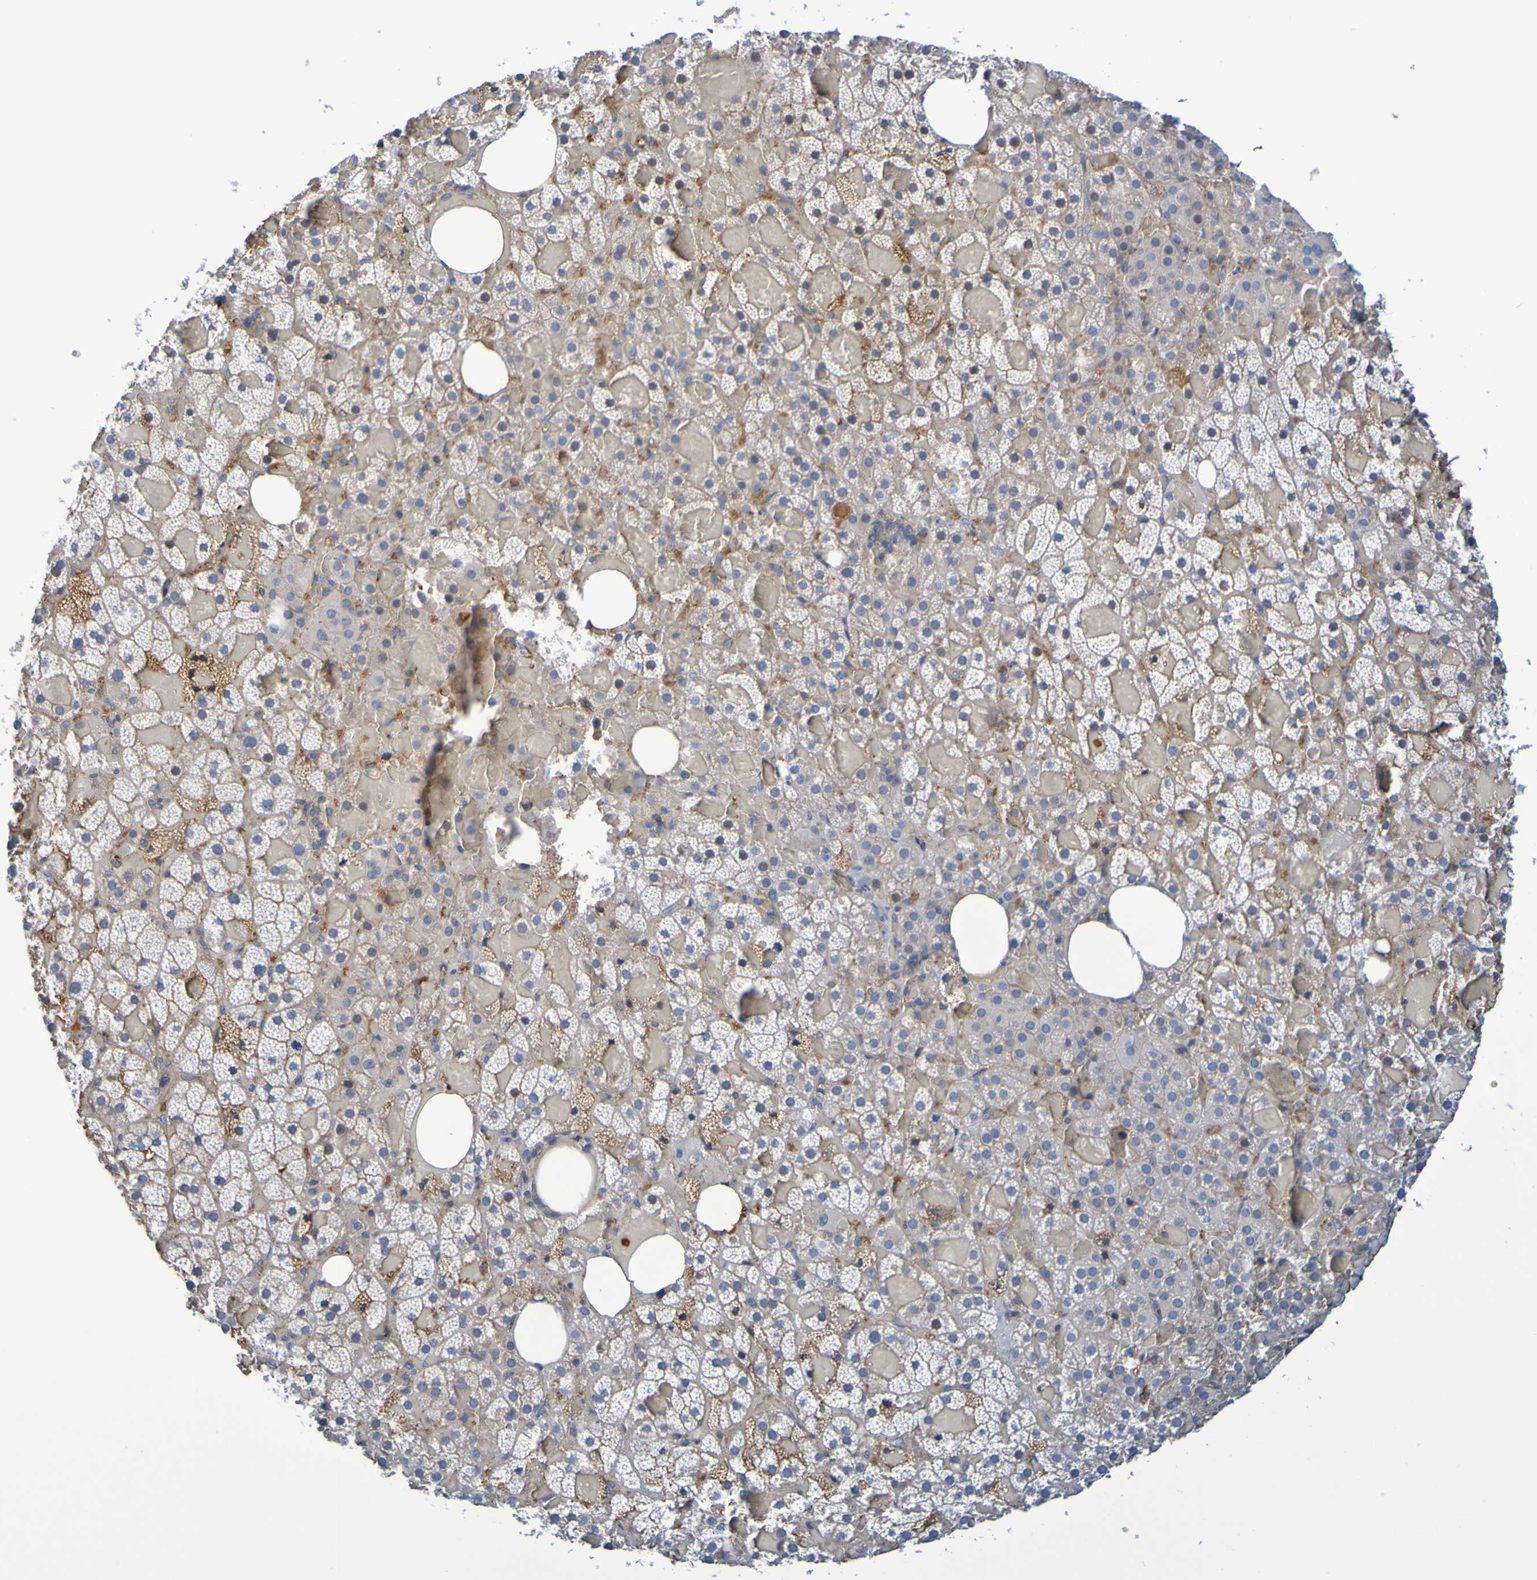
{"staining": {"intensity": "negative", "quantity": "none", "location": "none"}, "tissue": "adrenal gland", "cell_type": "Glandular cells", "image_type": "normal", "snomed": [{"axis": "morphology", "description": "Normal tissue, NOS"}, {"axis": "topography", "description": "Adrenal gland"}], "caption": "The IHC image has no significant expression in glandular cells of adrenal gland. (Stains: DAB (3,3'-diaminobenzidine) IHC with hematoxylin counter stain, Microscopy: brightfield microscopy at high magnification).", "gene": "GAB3", "patient": {"sex": "female", "age": 59}}